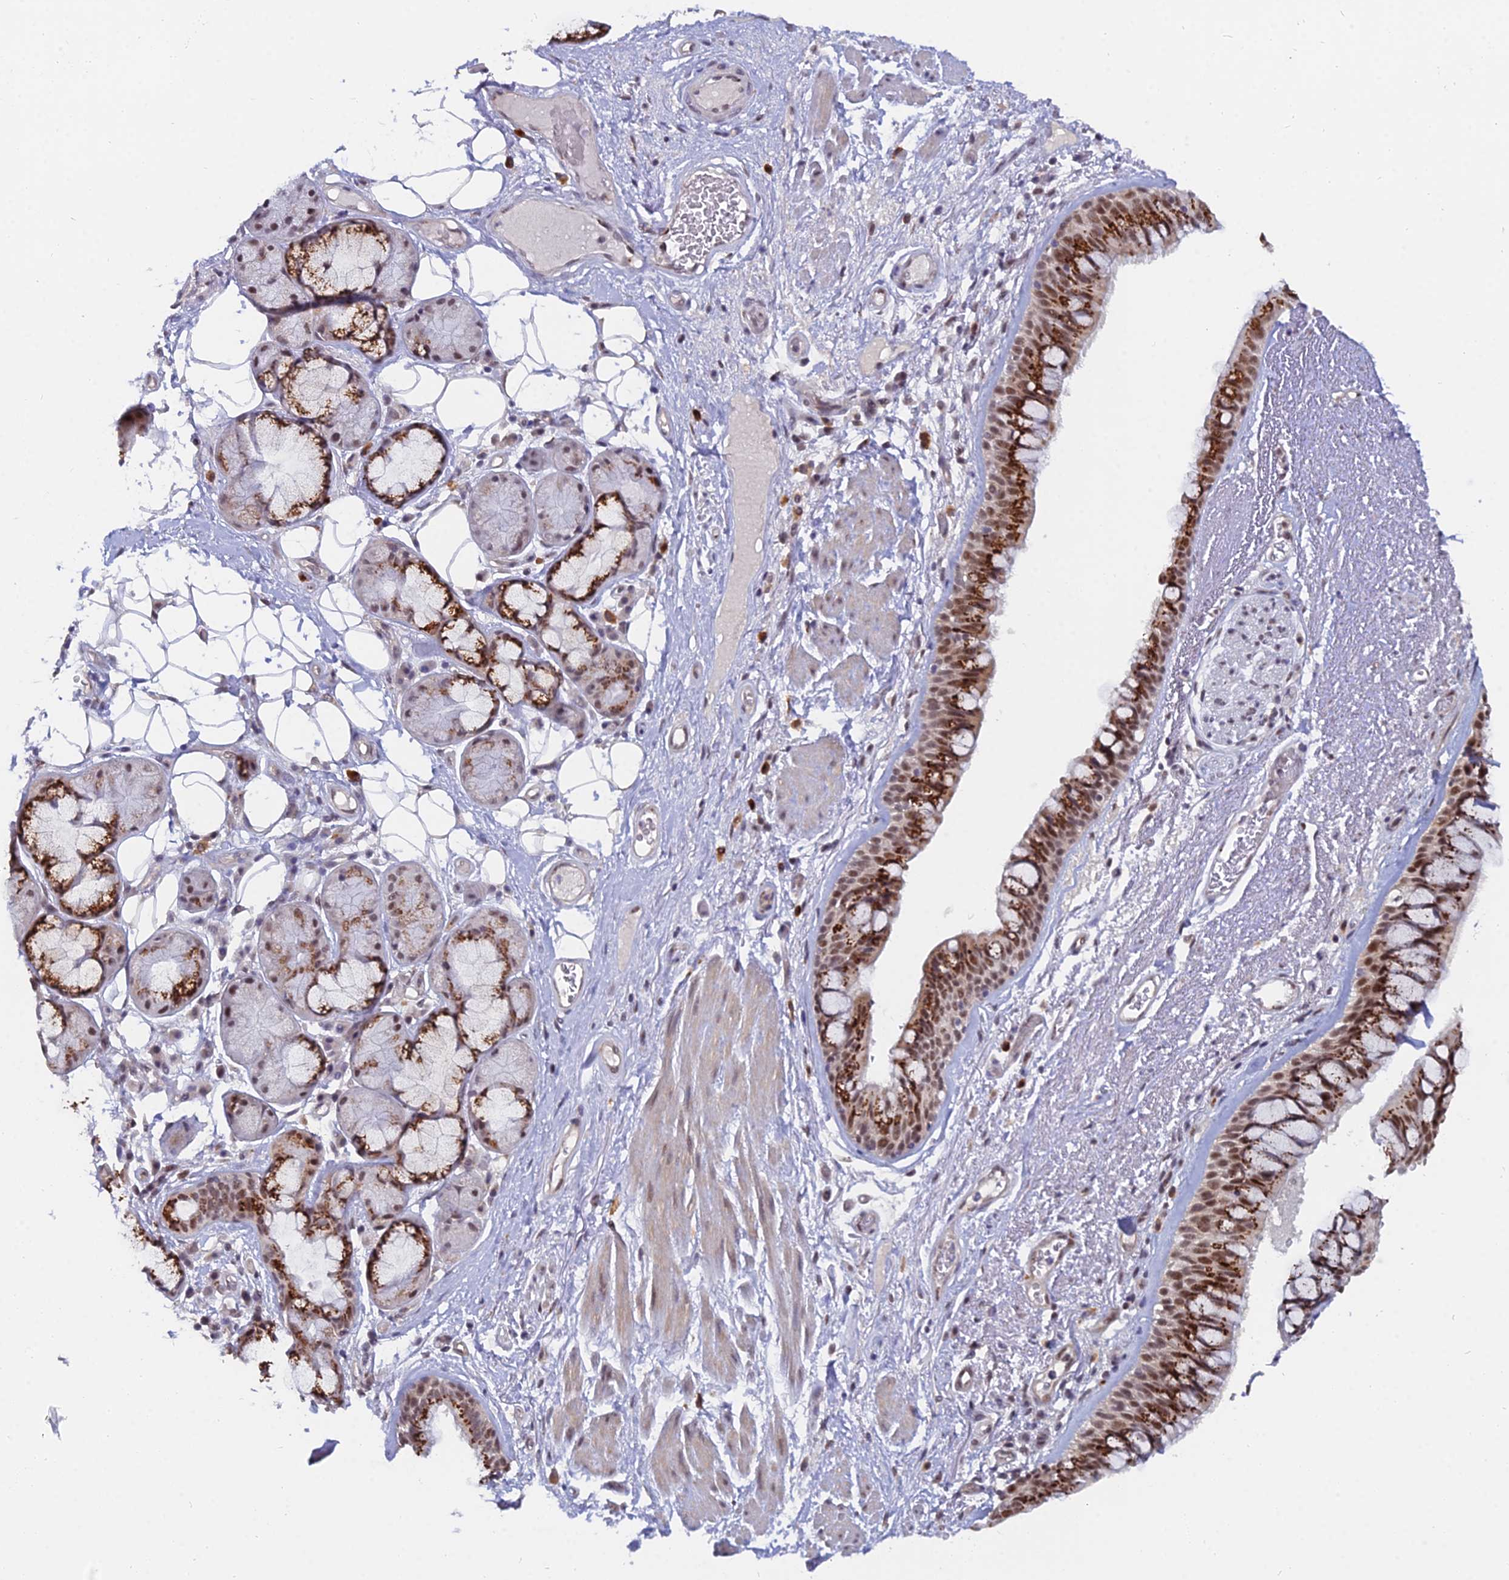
{"staining": {"intensity": "strong", "quantity": ">75%", "location": "cytoplasmic/membranous,nuclear"}, "tissue": "bronchus", "cell_type": "Respiratory epithelial cells", "image_type": "normal", "snomed": [{"axis": "morphology", "description": "Normal tissue, NOS"}, {"axis": "morphology", "description": "Squamous cell carcinoma, NOS"}, {"axis": "topography", "description": "Lymph node"}, {"axis": "topography", "description": "Bronchus"}, {"axis": "topography", "description": "Lung"}], "caption": "Immunohistochemistry (DAB) staining of unremarkable bronchus reveals strong cytoplasmic/membranous,nuclear protein expression in approximately >75% of respiratory epithelial cells.", "gene": "THOC3", "patient": {"sex": "male", "age": 66}}